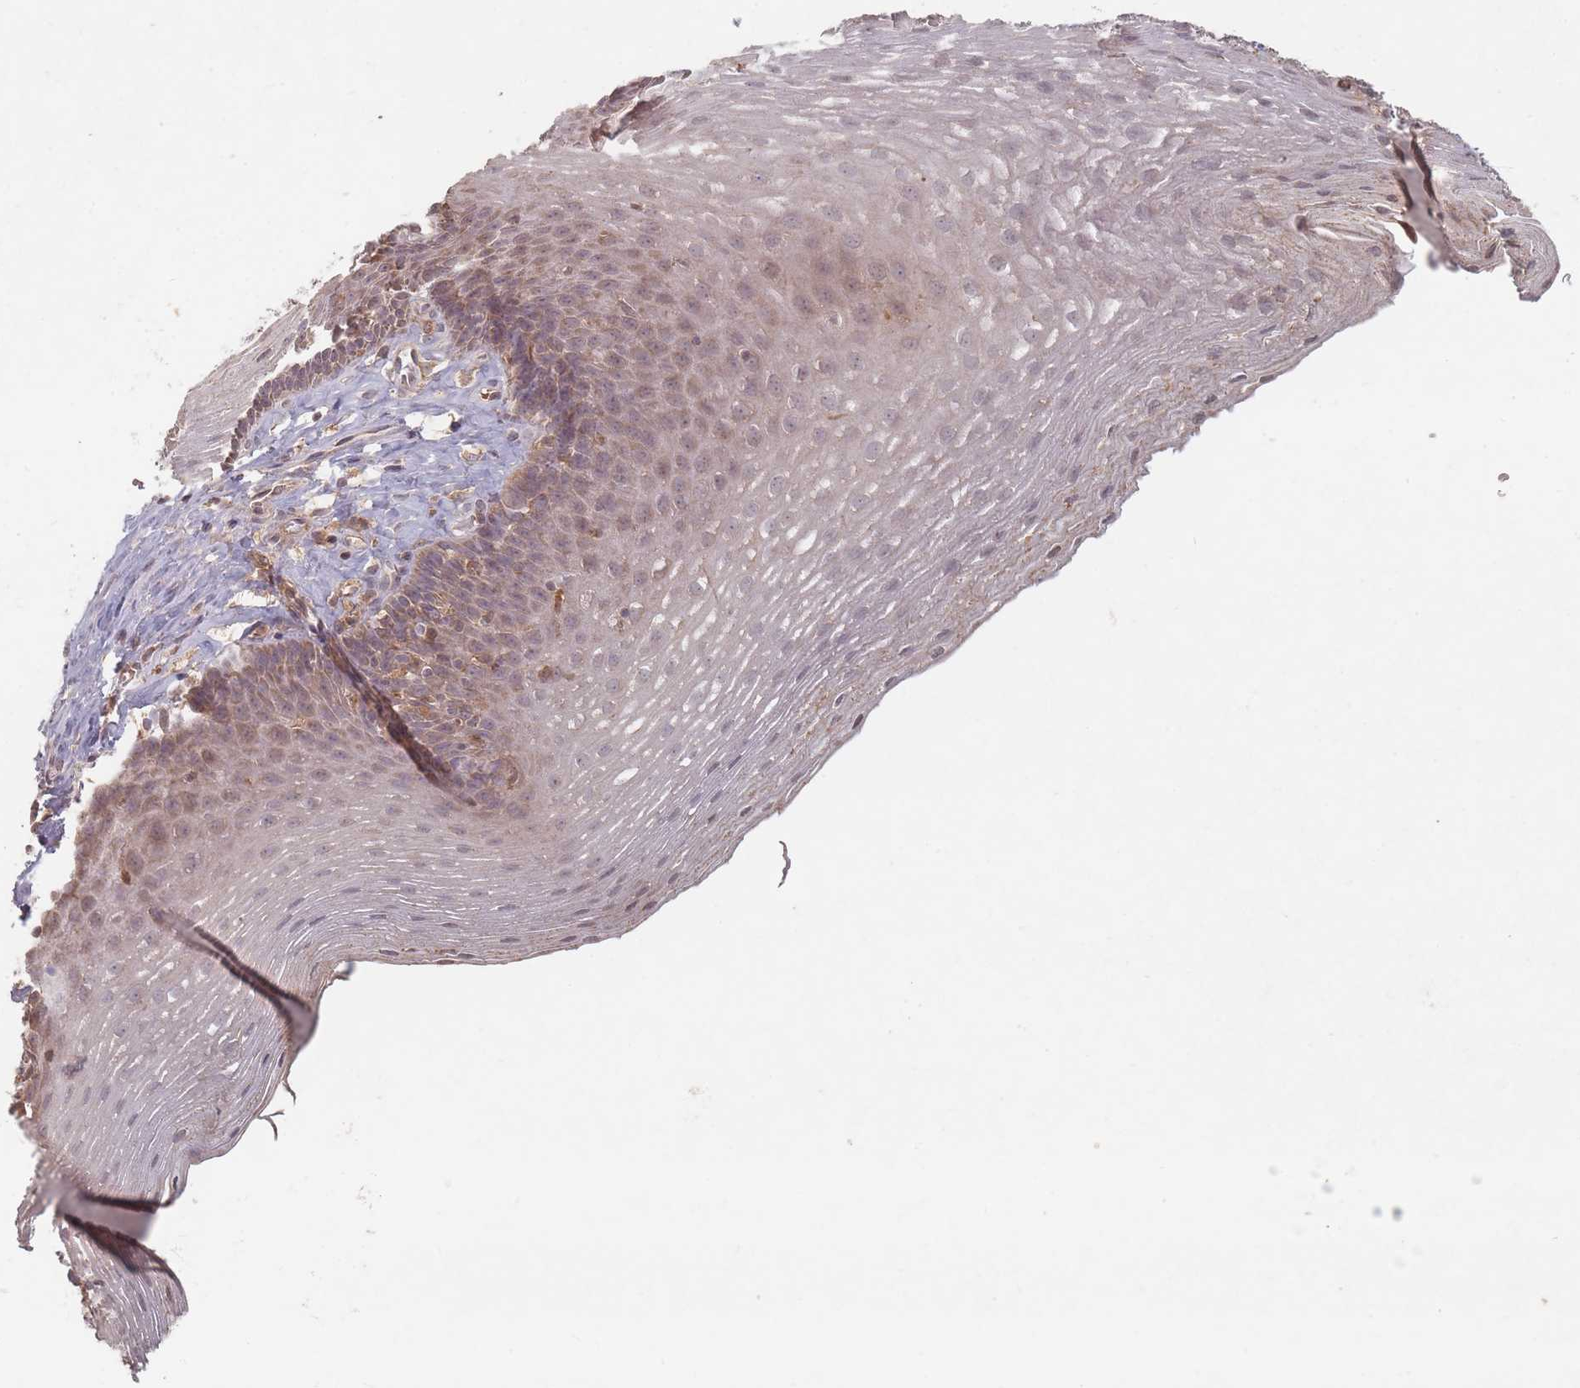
{"staining": {"intensity": "moderate", "quantity": "25%-75%", "location": "cytoplasmic/membranous"}, "tissue": "esophagus", "cell_type": "Squamous epithelial cells", "image_type": "normal", "snomed": [{"axis": "morphology", "description": "Normal tissue, NOS"}, {"axis": "topography", "description": "Esophagus"}], "caption": "A high-resolution micrograph shows immunohistochemistry staining of normal esophagus, which exhibits moderate cytoplasmic/membranous expression in about 25%-75% of squamous epithelial cells. (DAB IHC, brown staining for protein, blue staining for nuclei).", "gene": "OR2M4", "patient": {"sex": "female", "age": 66}}